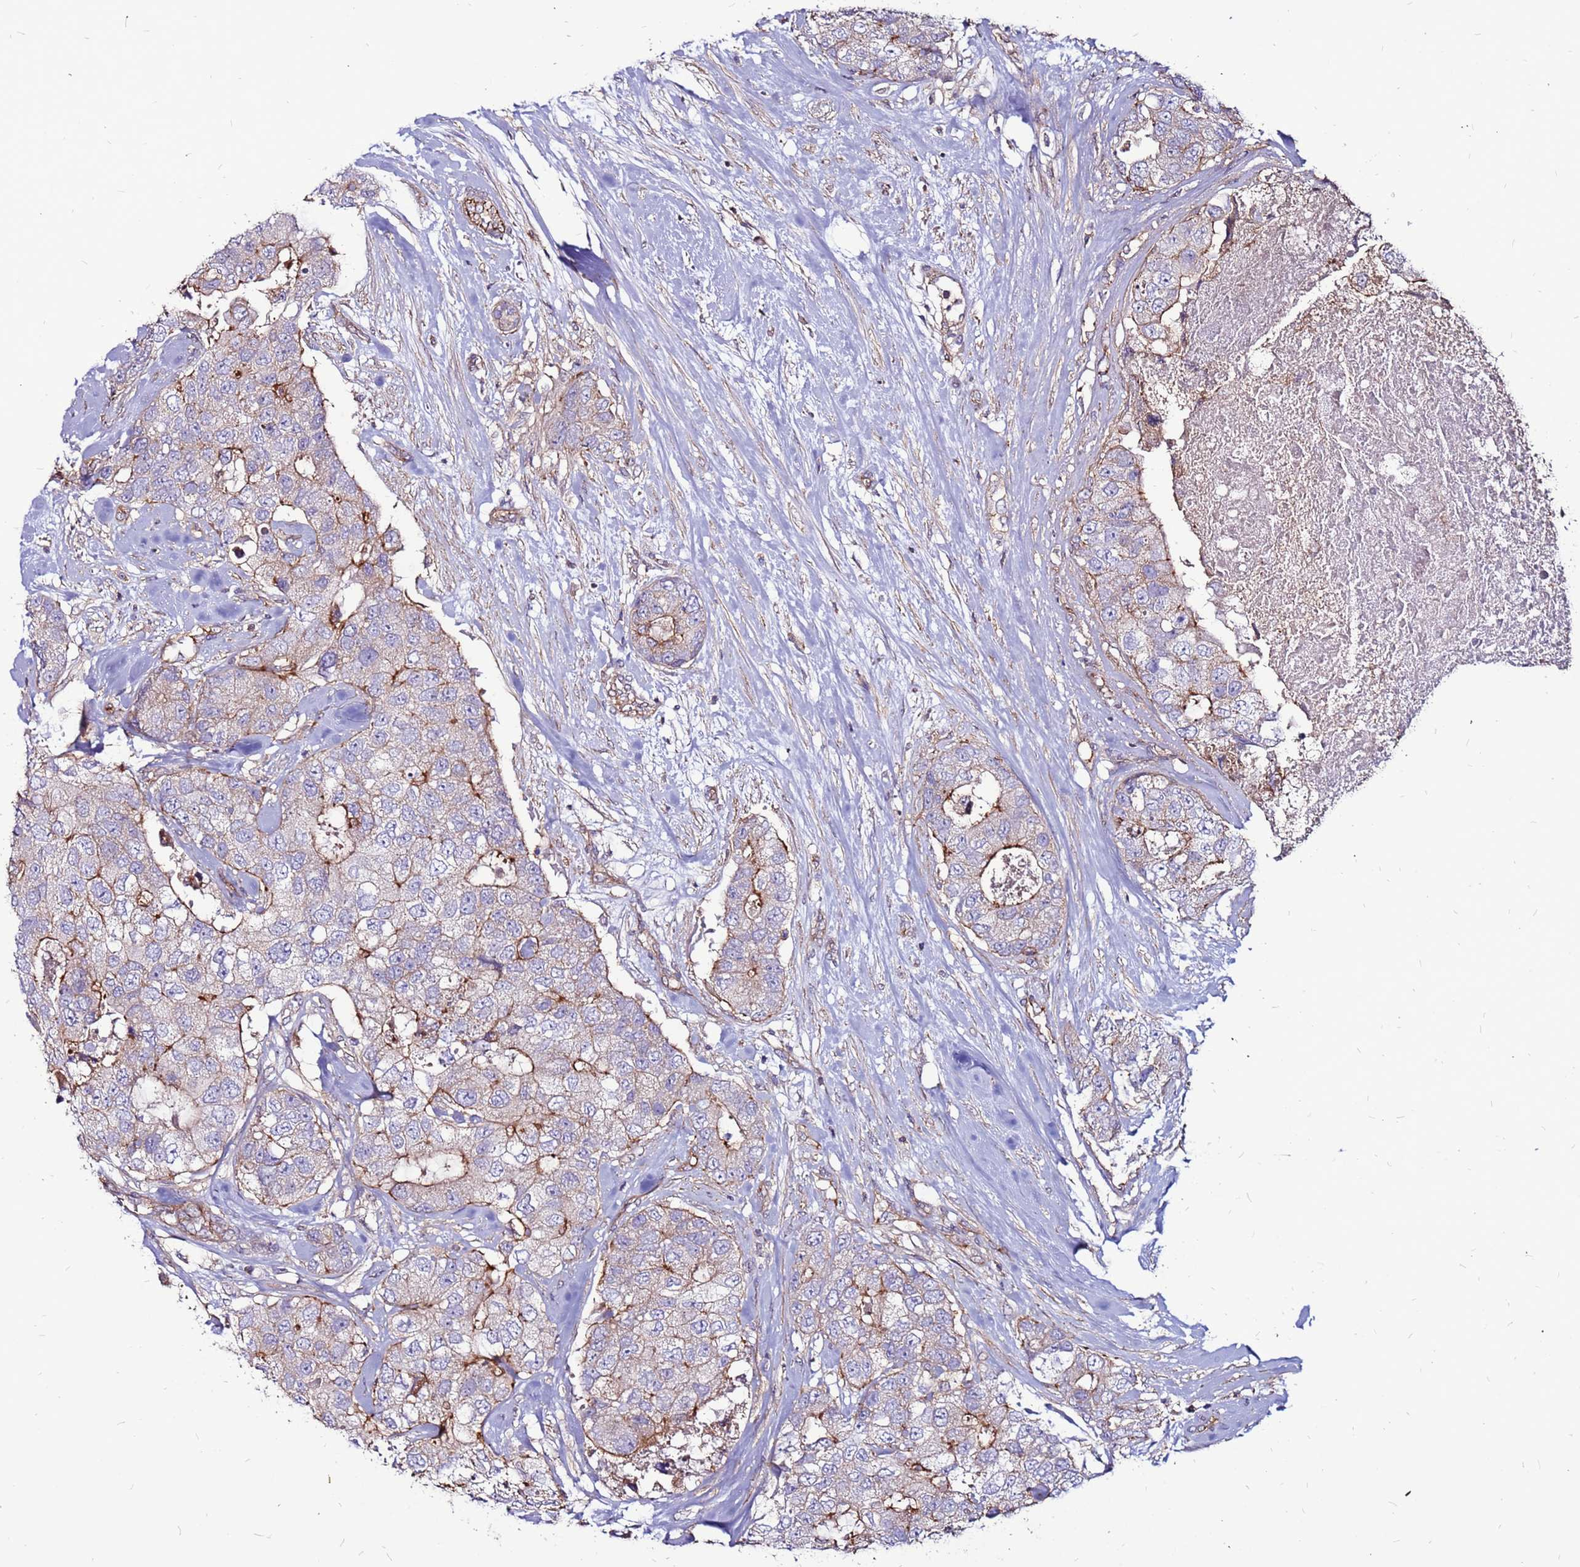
{"staining": {"intensity": "strong", "quantity": "<25%", "location": "cytoplasmic/membranous"}, "tissue": "breast cancer", "cell_type": "Tumor cells", "image_type": "cancer", "snomed": [{"axis": "morphology", "description": "Duct carcinoma"}, {"axis": "topography", "description": "Breast"}], "caption": "Protein expression analysis of breast cancer (infiltrating ductal carcinoma) exhibits strong cytoplasmic/membranous expression in about <25% of tumor cells. The staining was performed using DAB (3,3'-diaminobenzidine) to visualize the protein expression in brown, while the nuclei were stained in blue with hematoxylin (Magnification: 20x).", "gene": "NRN1L", "patient": {"sex": "female", "age": 62}}